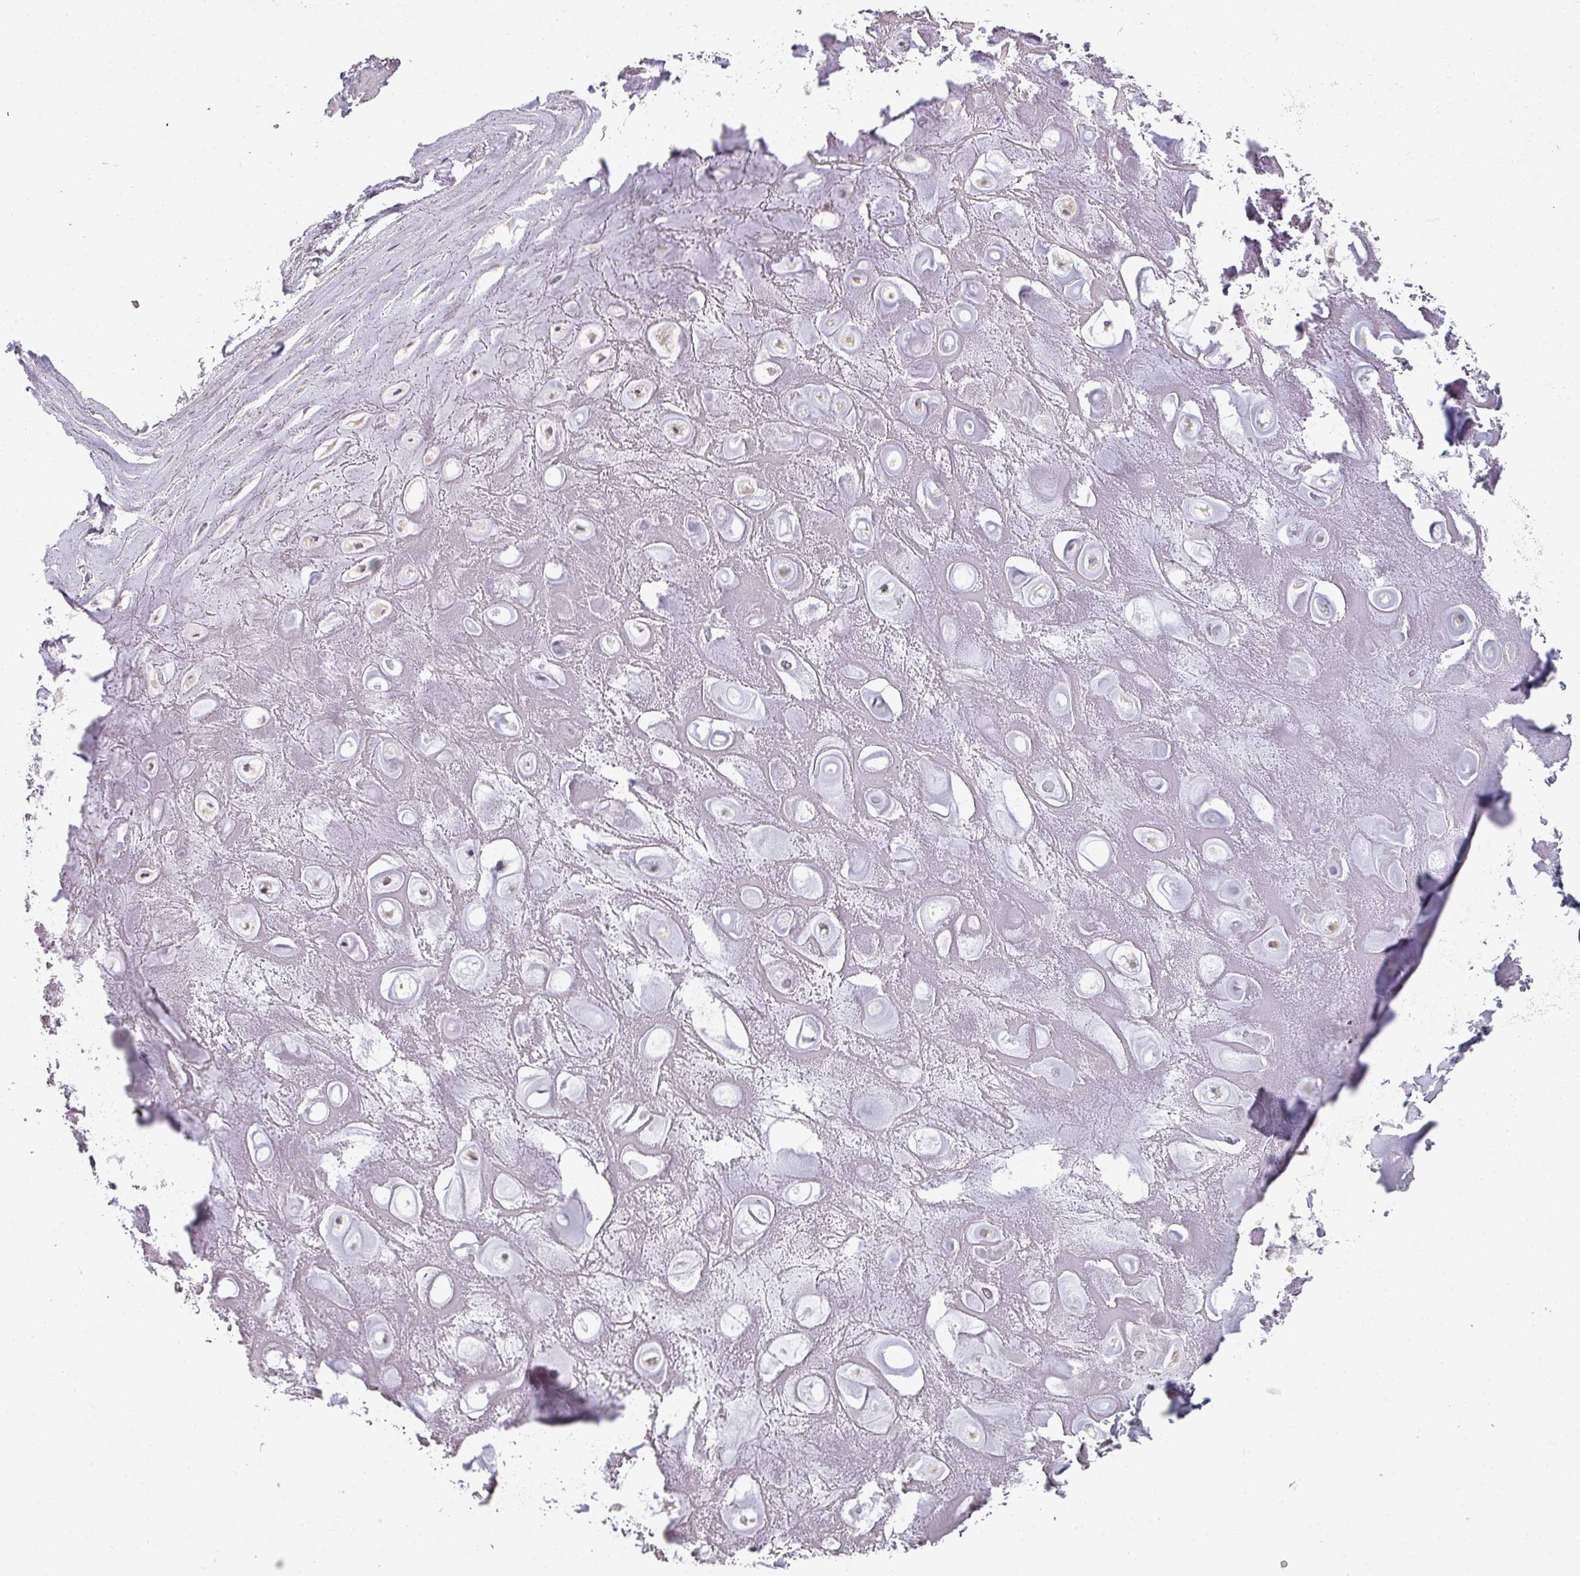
{"staining": {"intensity": "negative", "quantity": "none", "location": "none"}, "tissue": "adipose tissue", "cell_type": "Adipocytes", "image_type": "normal", "snomed": [{"axis": "morphology", "description": "Normal tissue, NOS"}, {"axis": "topography", "description": "Cartilage tissue"}], "caption": "The immunohistochemistry micrograph has no significant positivity in adipocytes of adipose tissue.", "gene": "MRPS16", "patient": {"sex": "male", "age": 81}}